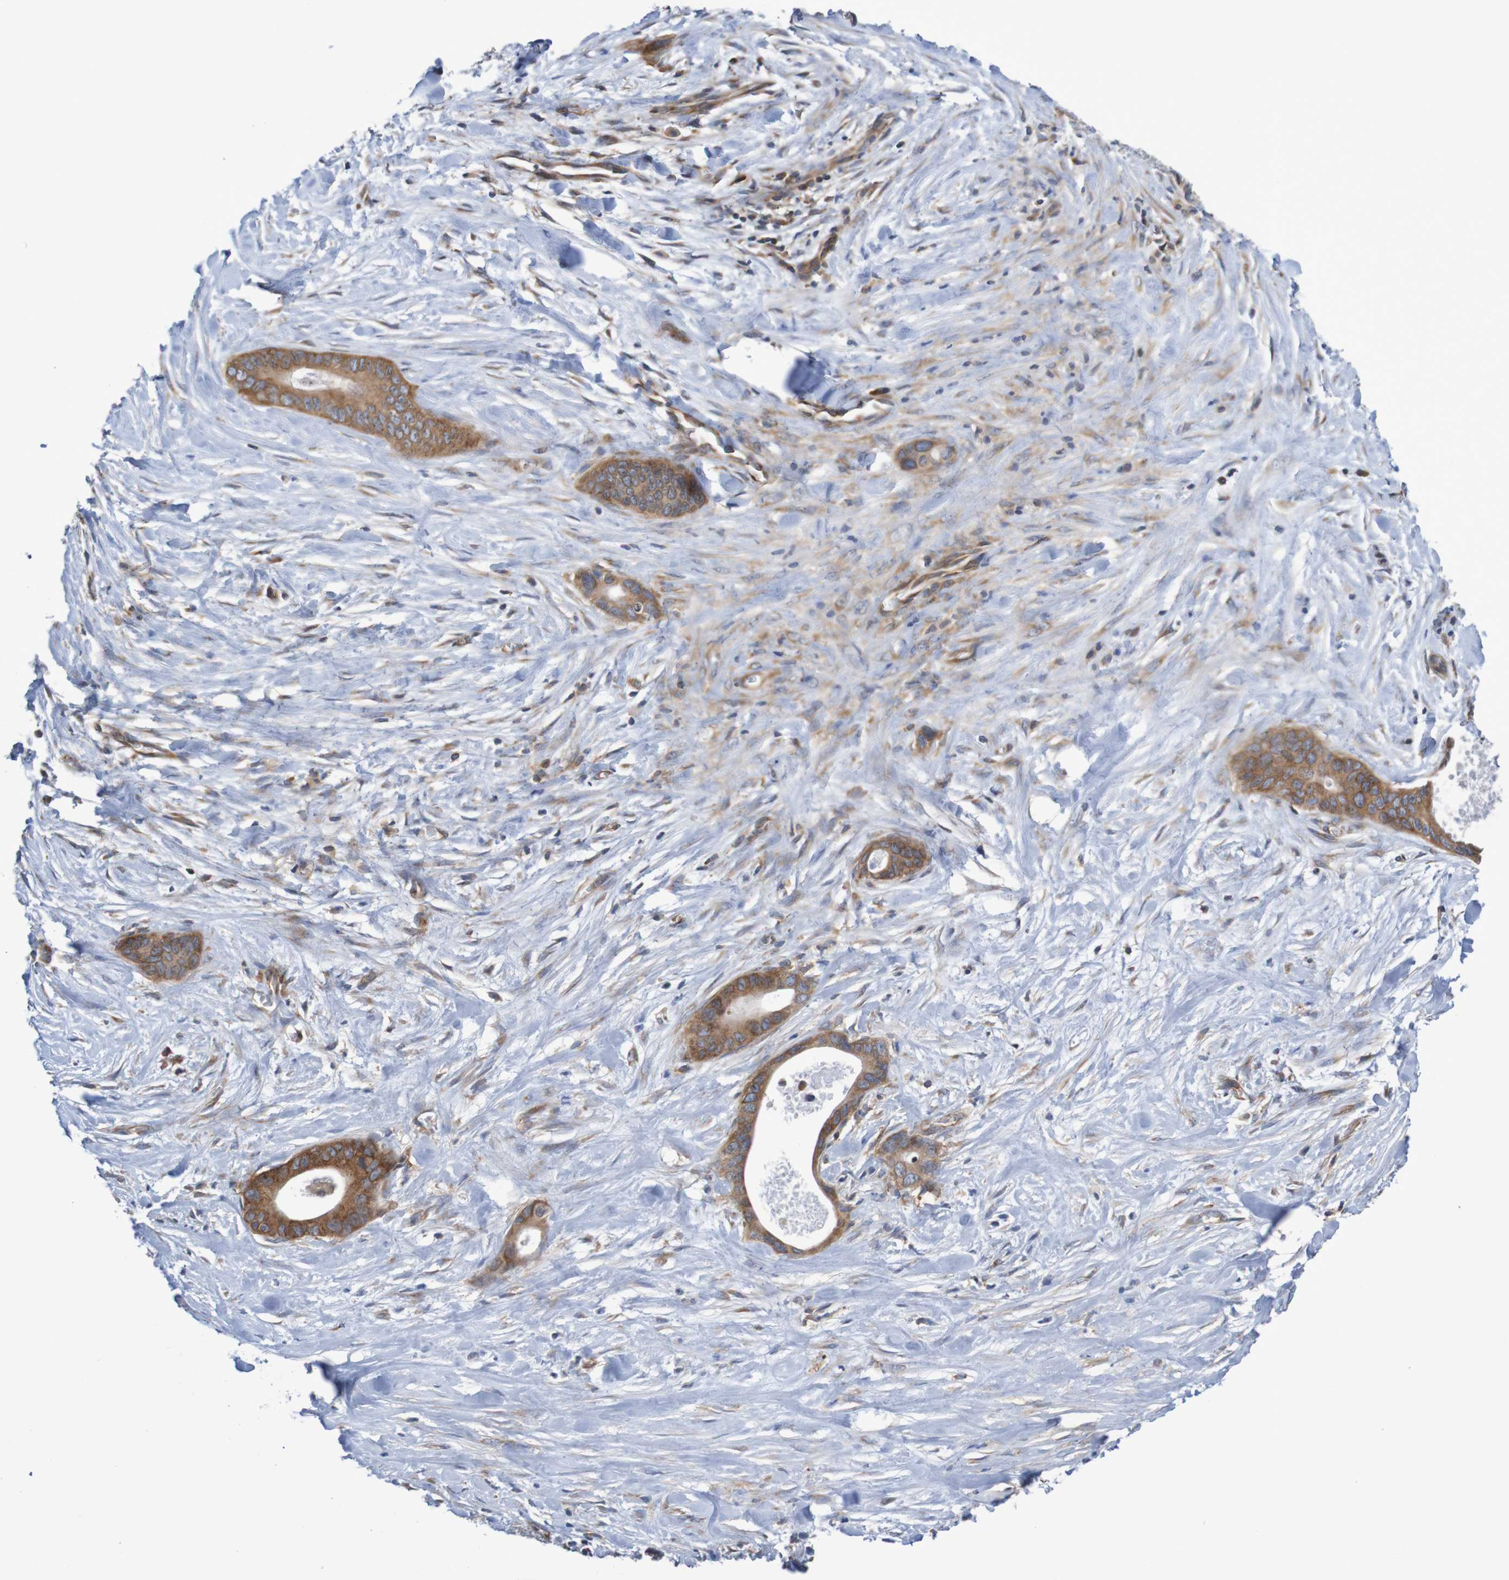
{"staining": {"intensity": "moderate", "quantity": ">75%", "location": "cytoplasmic/membranous"}, "tissue": "liver cancer", "cell_type": "Tumor cells", "image_type": "cancer", "snomed": [{"axis": "morphology", "description": "Cholangiocarcinoma"}, {"axis": "topography", "description": "Liver"}], "caption": "High-power microscopy captured an immunohistochemistry (IHC) histopathology image of cholangiocarcinoma (liver), revealing moderate cytoplasmic/membranous staining in approximately >75% of tumor cells.", "gene": "LRRC47", "patient": {"sex": "female", "age": 55}}